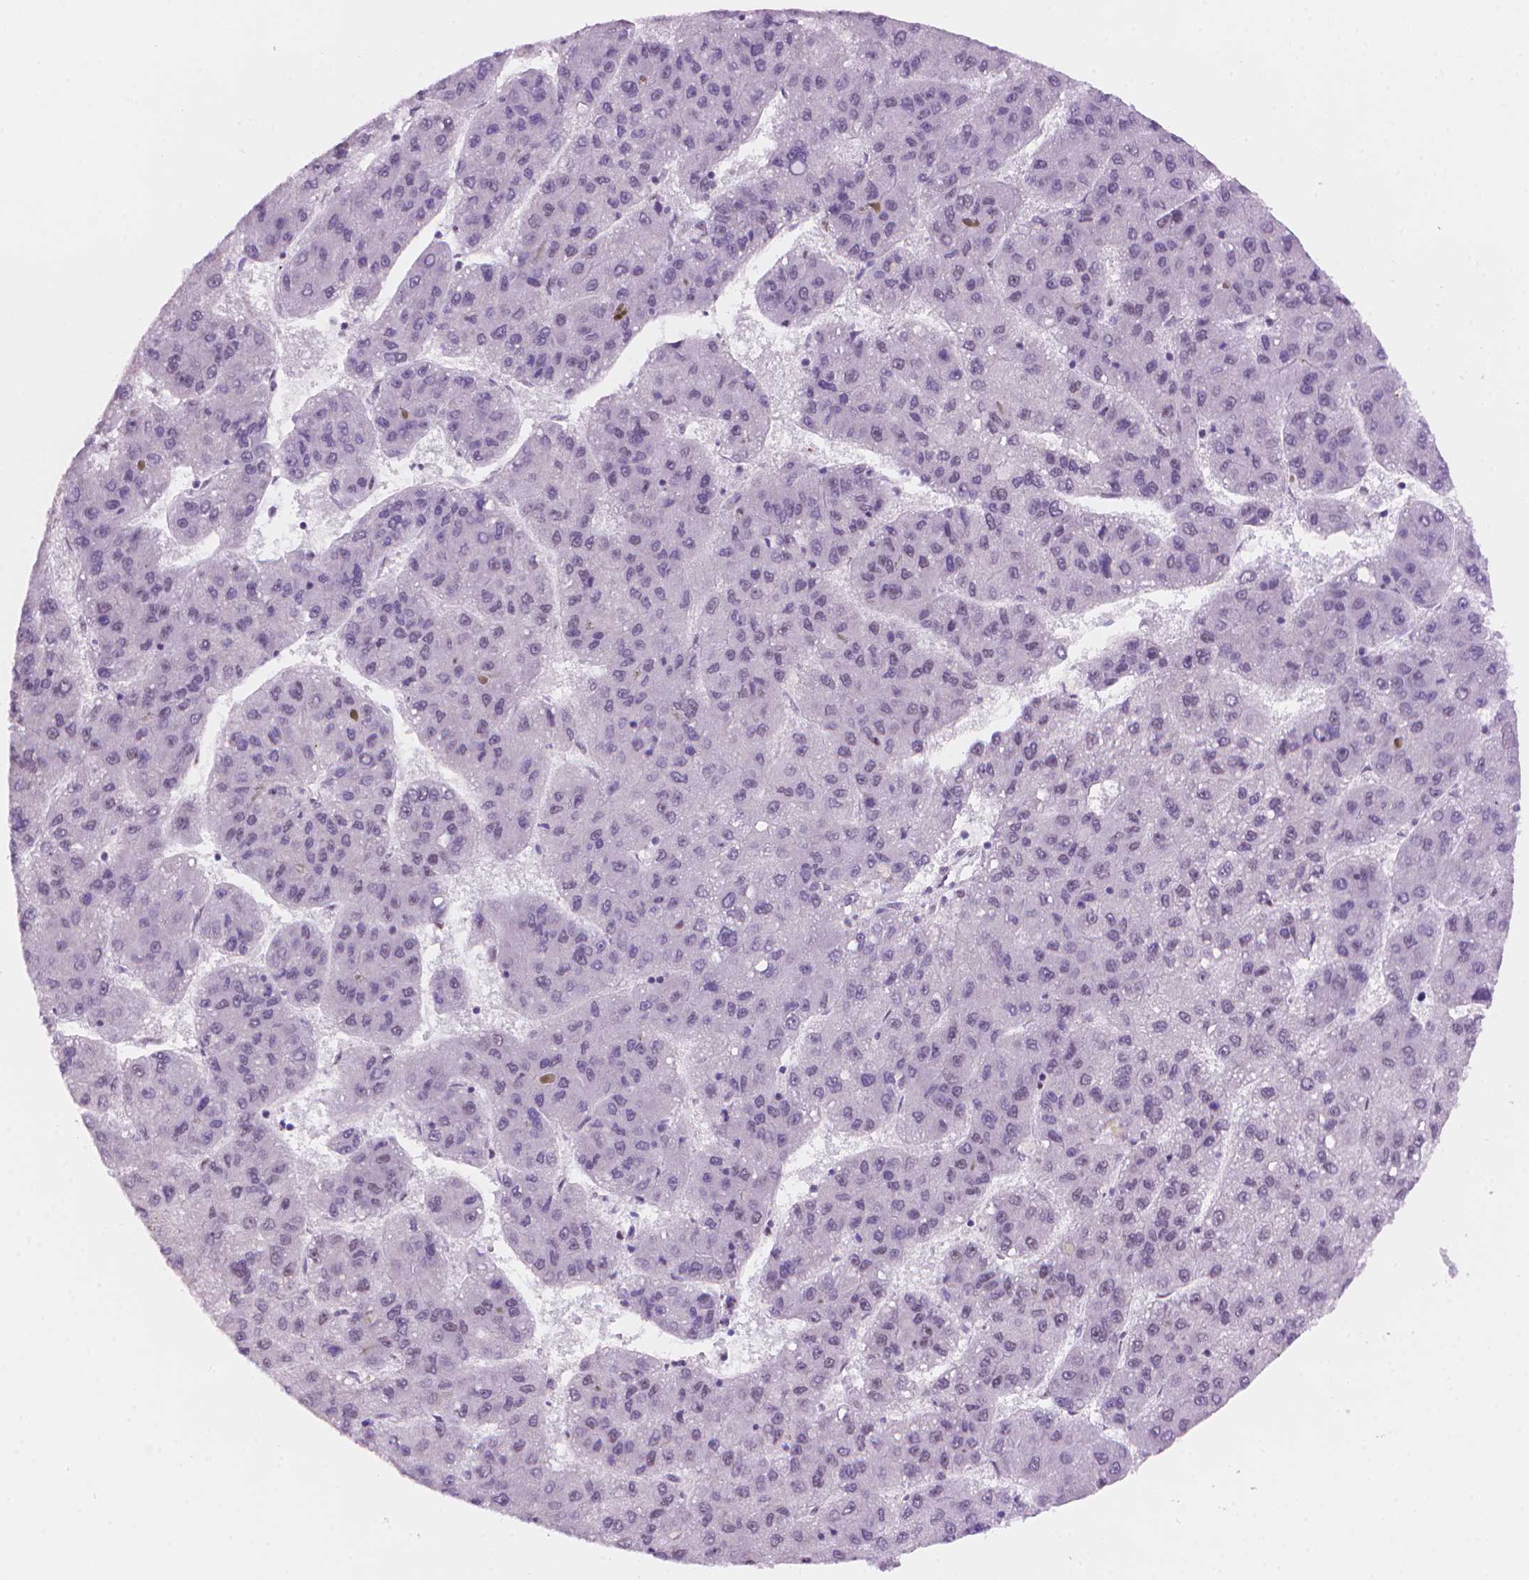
{"staining": {"intensity": "negative", "quantity": "none", "location": "none"}, "tissue": "liver cancer", "cell_type": "Tumor cells", "image_type": "cancer", "snomed": [{"axis": "morphology", "description": "Carcinoma, Hepatocellular, NOS"}, {"axis": "topography", "description": "Liver"}], "caption": "Tumor cells show no significant staining in liver hepatocellular carcinoma. The staining is performed using DAB (3,3'-diaminobenzidine) brown chromogen with nuclei counter-stained in using hematoxylin.", "gene": "UBN1", "patient": {"sex": "female", "age": 82}}